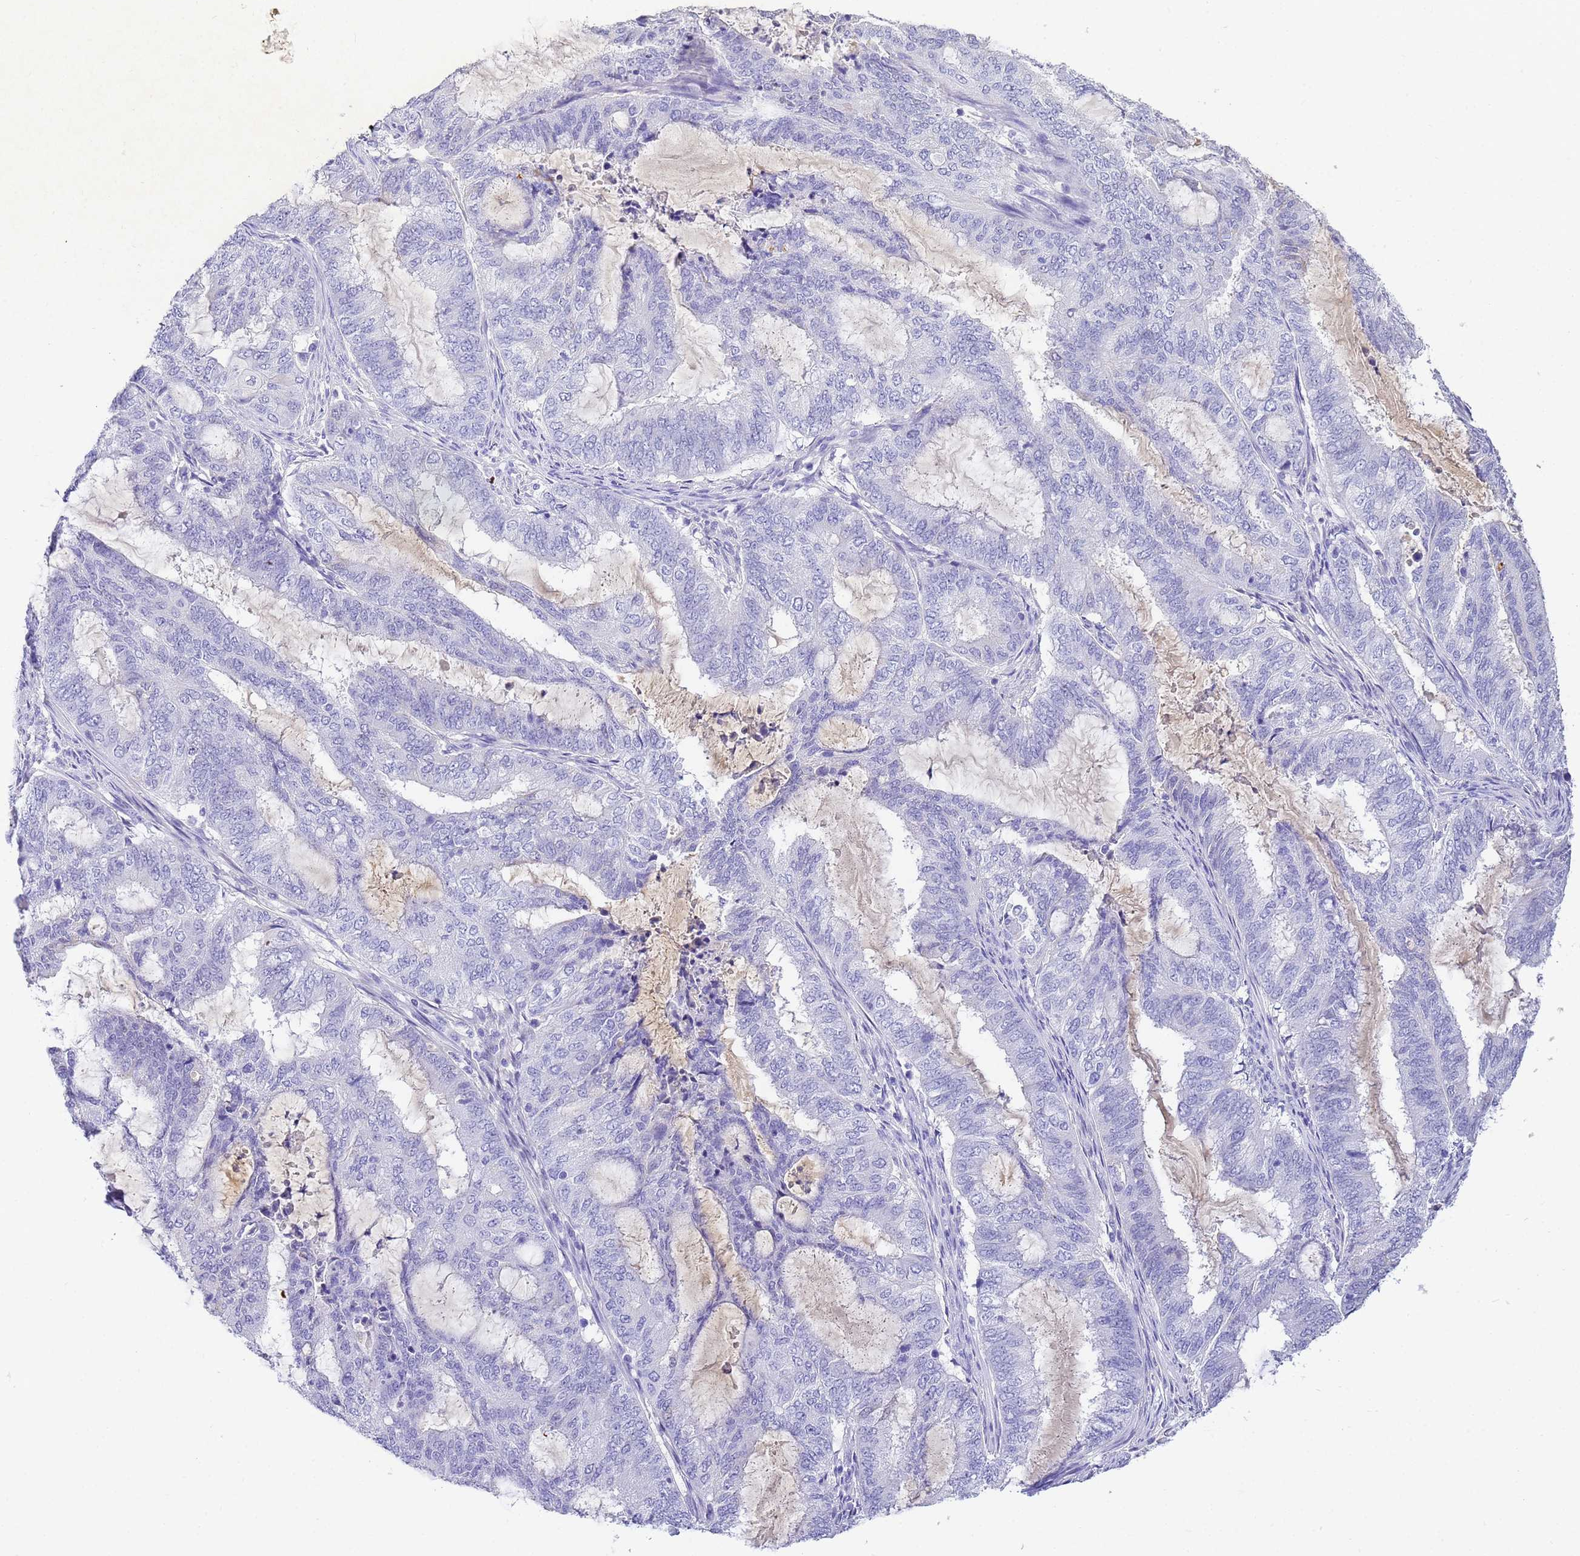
{"staining": {"intensity": "negative", "quantity": "none", "location": "none"}, "tissue": "endometrial cancer", "cell_type": "Tumor cells", "image_type": "cancer", "snomed": [{"axis": "morphology", "description": "Adenocarcinoma, NOS"}, {"axis": "topography", "description": "Endometrium"}], "caption": "Immunohistochemistry (IHC) photomicrograph of neoplastic tissue: endometrial cancer (adenocarcinoma) stained with DAB (3,3'-diaminobenzidine) reveals no significant protein staining in tumor cells. (DAB immunohistochemistry visualized using brightfield microscopy, high magnification).", "gene": "CFHR2", "patient": {"sex": "female", "age": 51}}